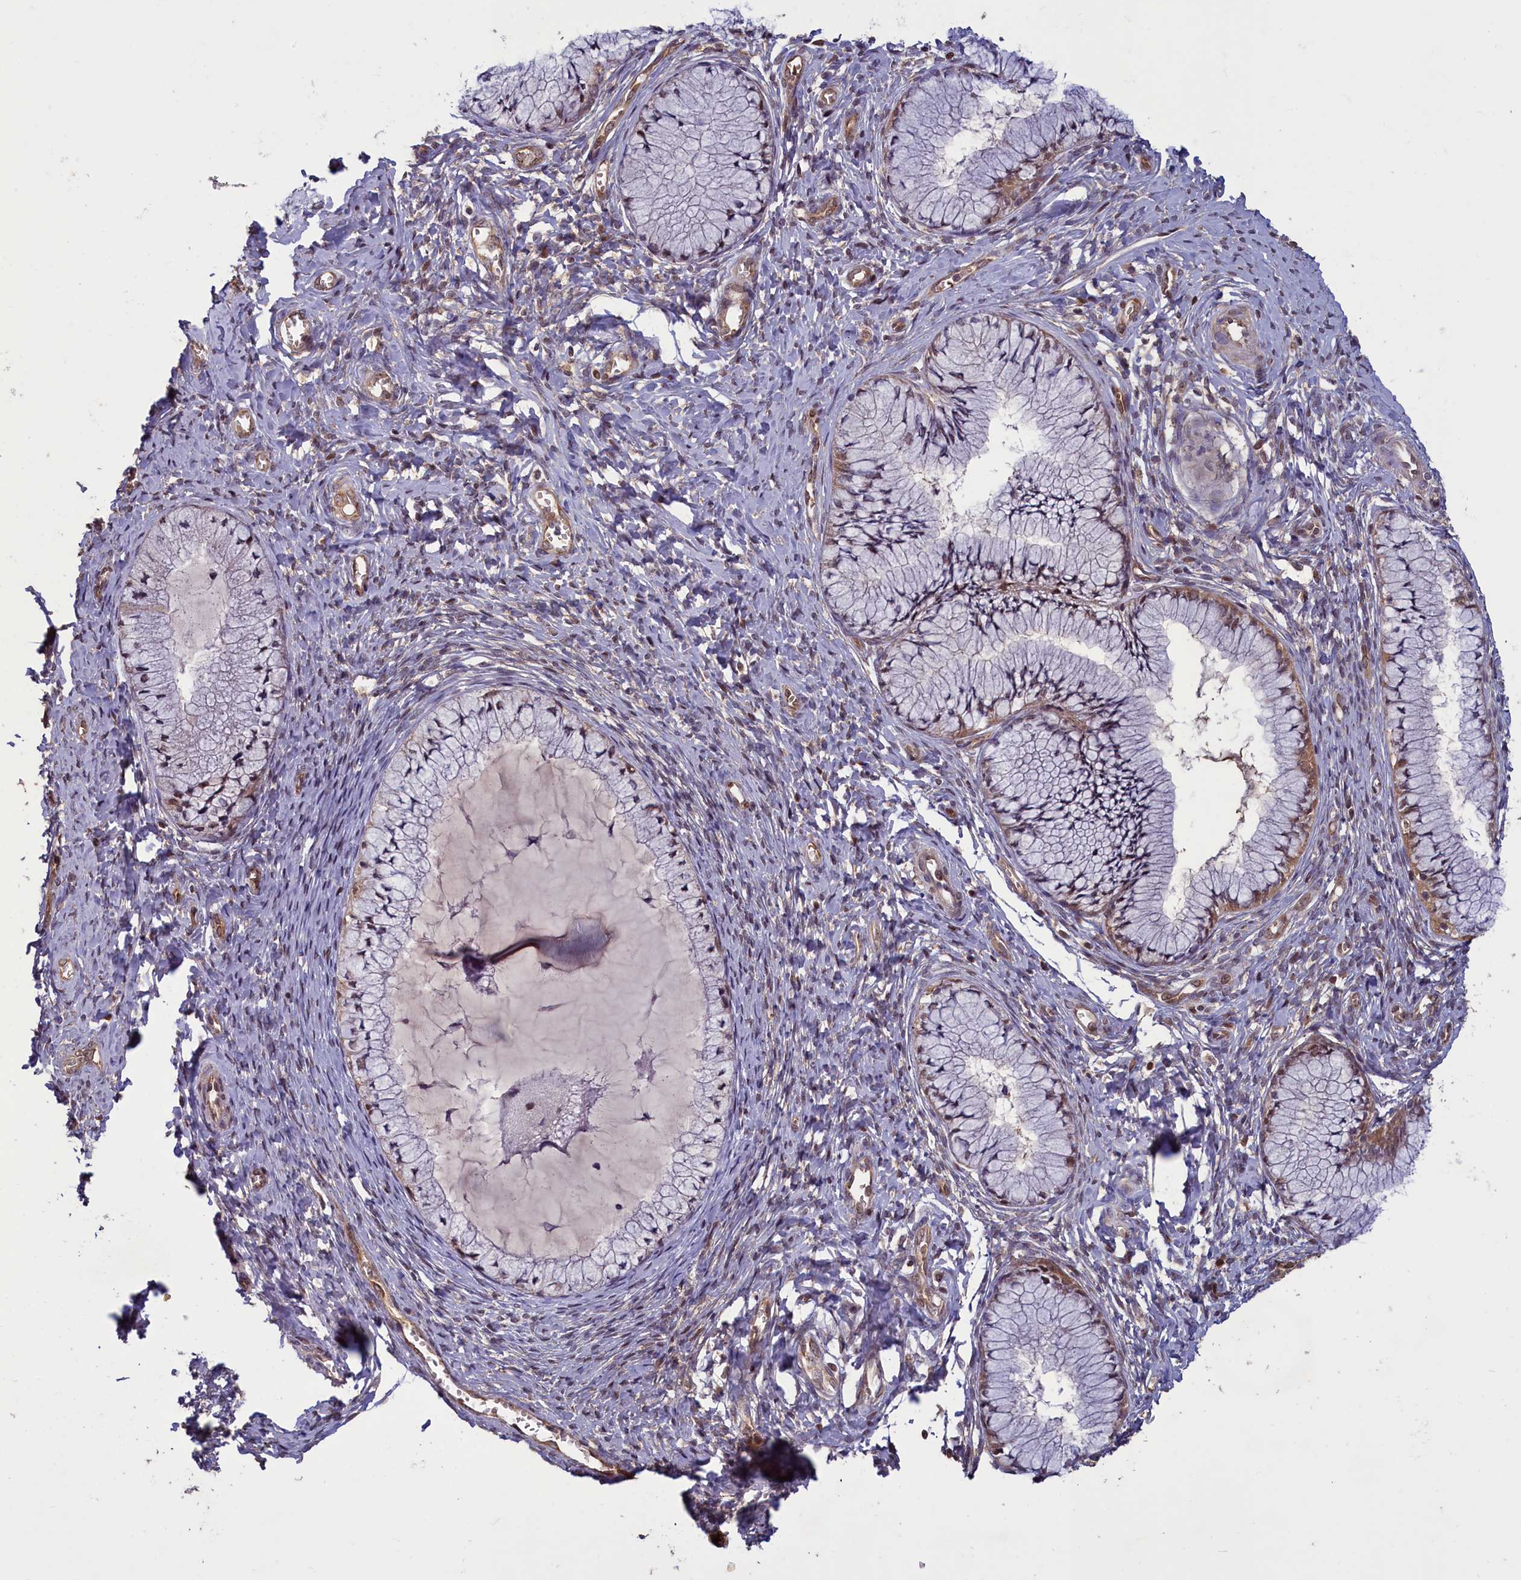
{"staining": {"intensity": "weak", "quantity": "<25%", "location": "cytoplasmic/membranous,nuclear"}, "tissue": "cervix", "cell_type": "Glandular cells", "image_type": "normal", "snomed": [{"axis": "morphology", "description": "Normal tissue, NOS"}, {"axis": "topography", "description": "Cervix"}], "caption": "There is no significant positivity in glandular cells of cervix. (IHC, brightfield microscopy, high magnification).", "gene": "NUBP1", "patient": {"sex": "female", "age": 42}}